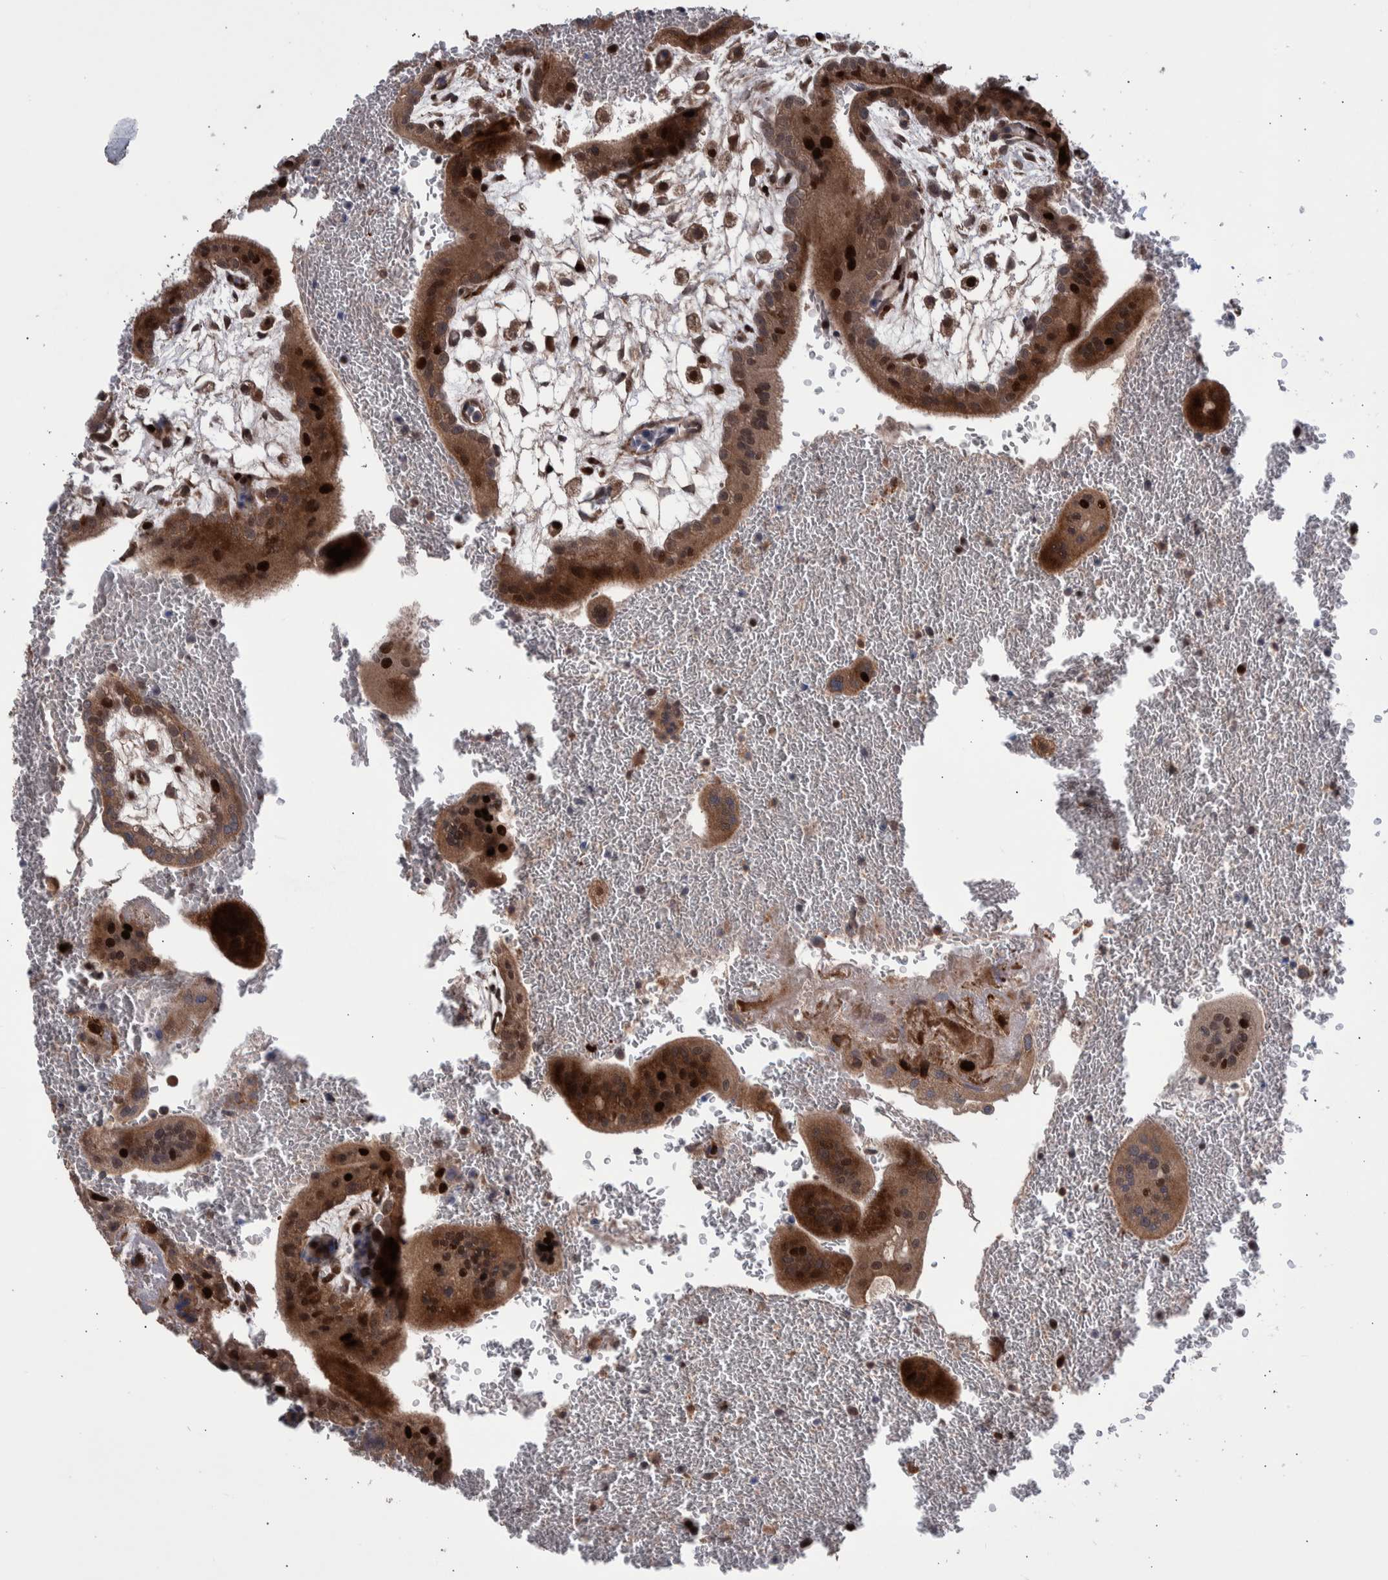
{"staining": {"intensity": "strong", "quantity": ">75%", "location": "cytoplasmic/membranous,nuclear"}, "tissue": "placenta", "cell_type": "Trophoblastic cells", "image_type": "normal", "snomed": [{"axis": "morphology", "description": "Normal tissue, NOS"}, {"axis": "topography", "description": "Placenta"}], "caption": "High-magnification brightfield microscopy of unremarkable placenta stained with DAB (3,3'-diaminobenzidine) (brown) and counterstained with hematoxylin (blue). trophoblastic cells exhibit strong cytoplasmic/membranous,nuclear positivity is appreciated in about>75% of cells.", "gene": "SHISA6", "patient": {"sex": "female", "age": 35}}